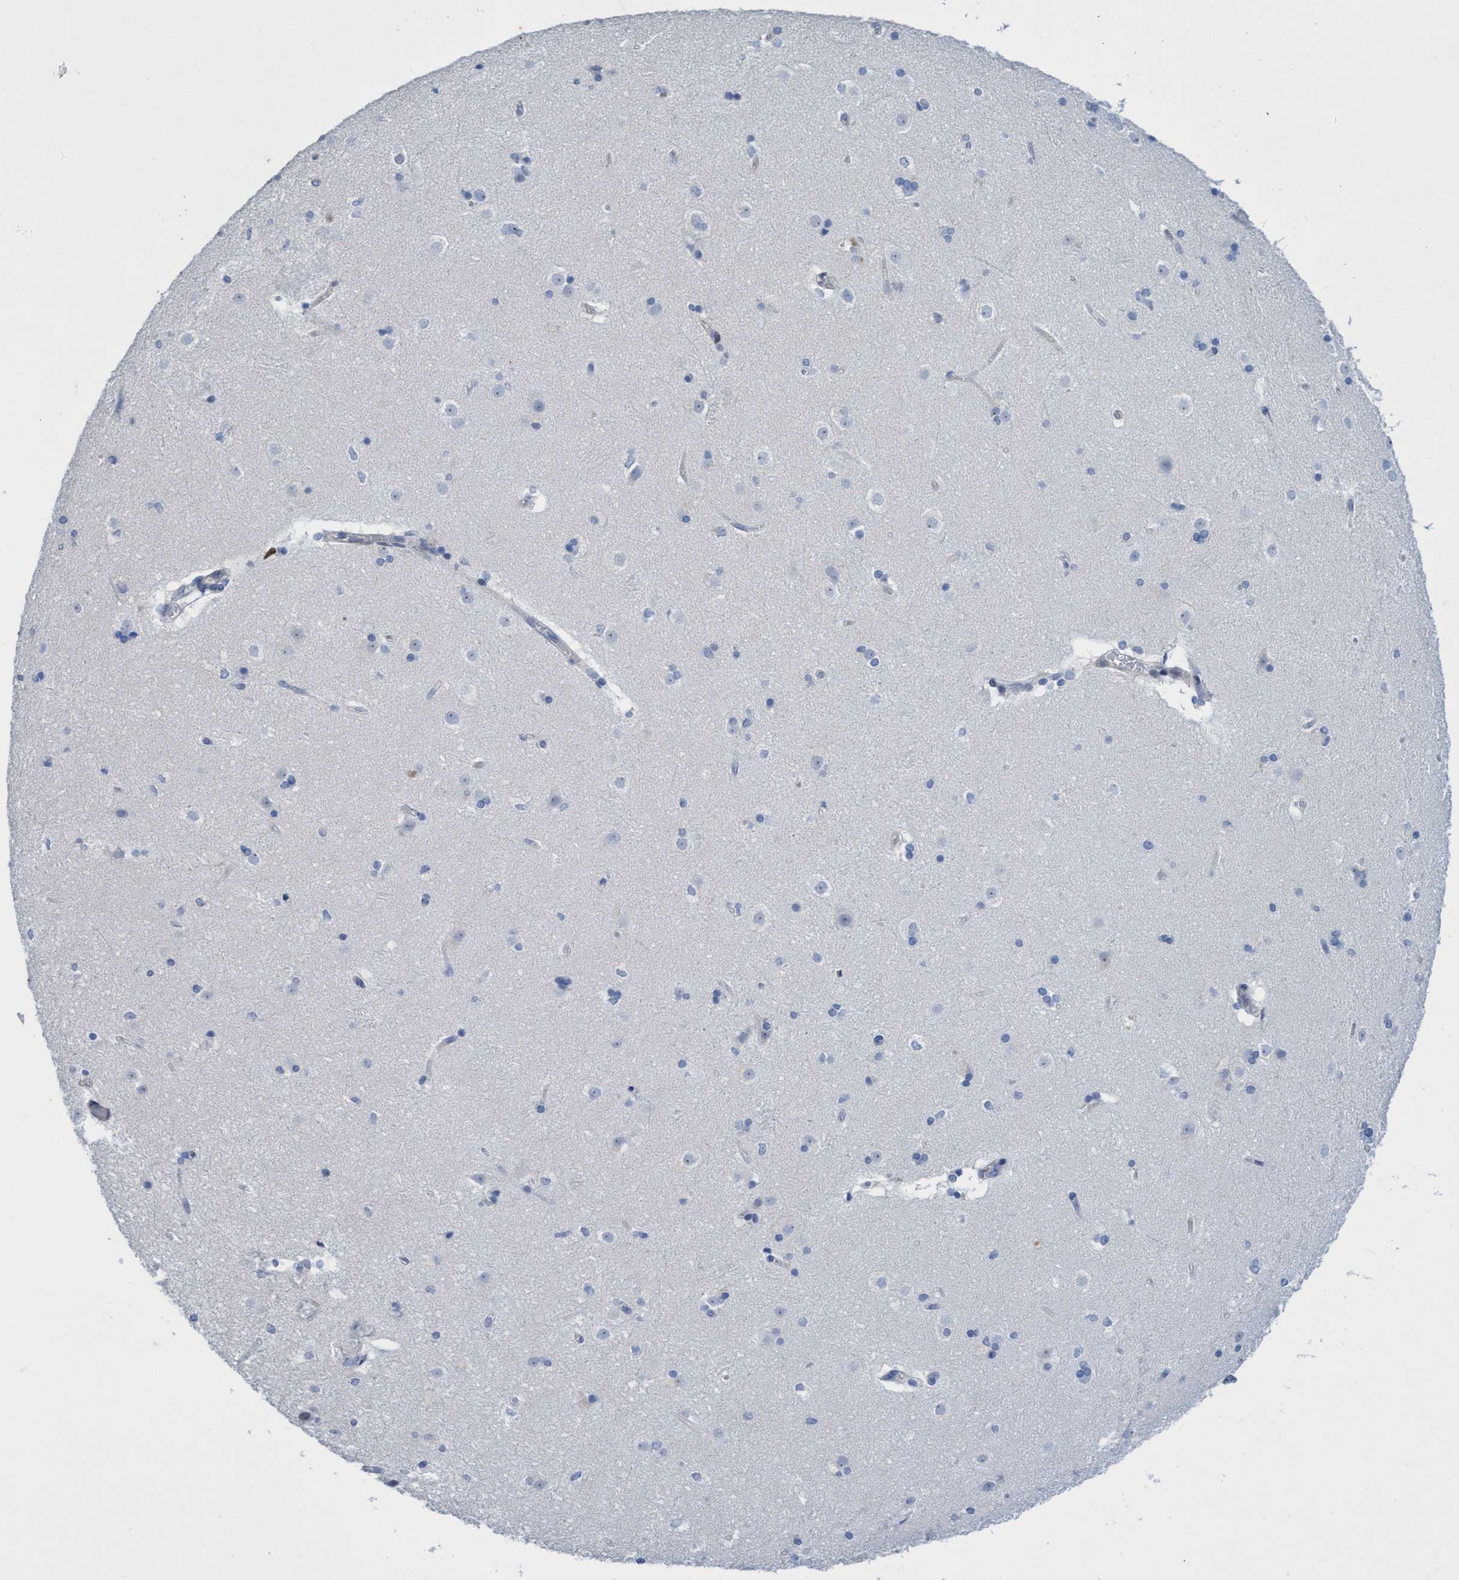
{"staining": {"intensity": "negative", "quantity": "none", "location": "none"}, "tissue": "caudate", "cell_type": "Glial cells", "image_type": "normal", "snomed": [{"axis": "morphology", "description": "Normal tissue, NOS"}, {"axis": "topography", "description": "Lateral ventricle wall"}], "caption": "Glial cells are negative for protein expression in benign human caudate. (DAB (3,3'-diaminobenzidine) IHC visualized using brightfield microscopy, high magnification).", "gene": "CBX2", "patient": {"sex": "female", "age": 19}}